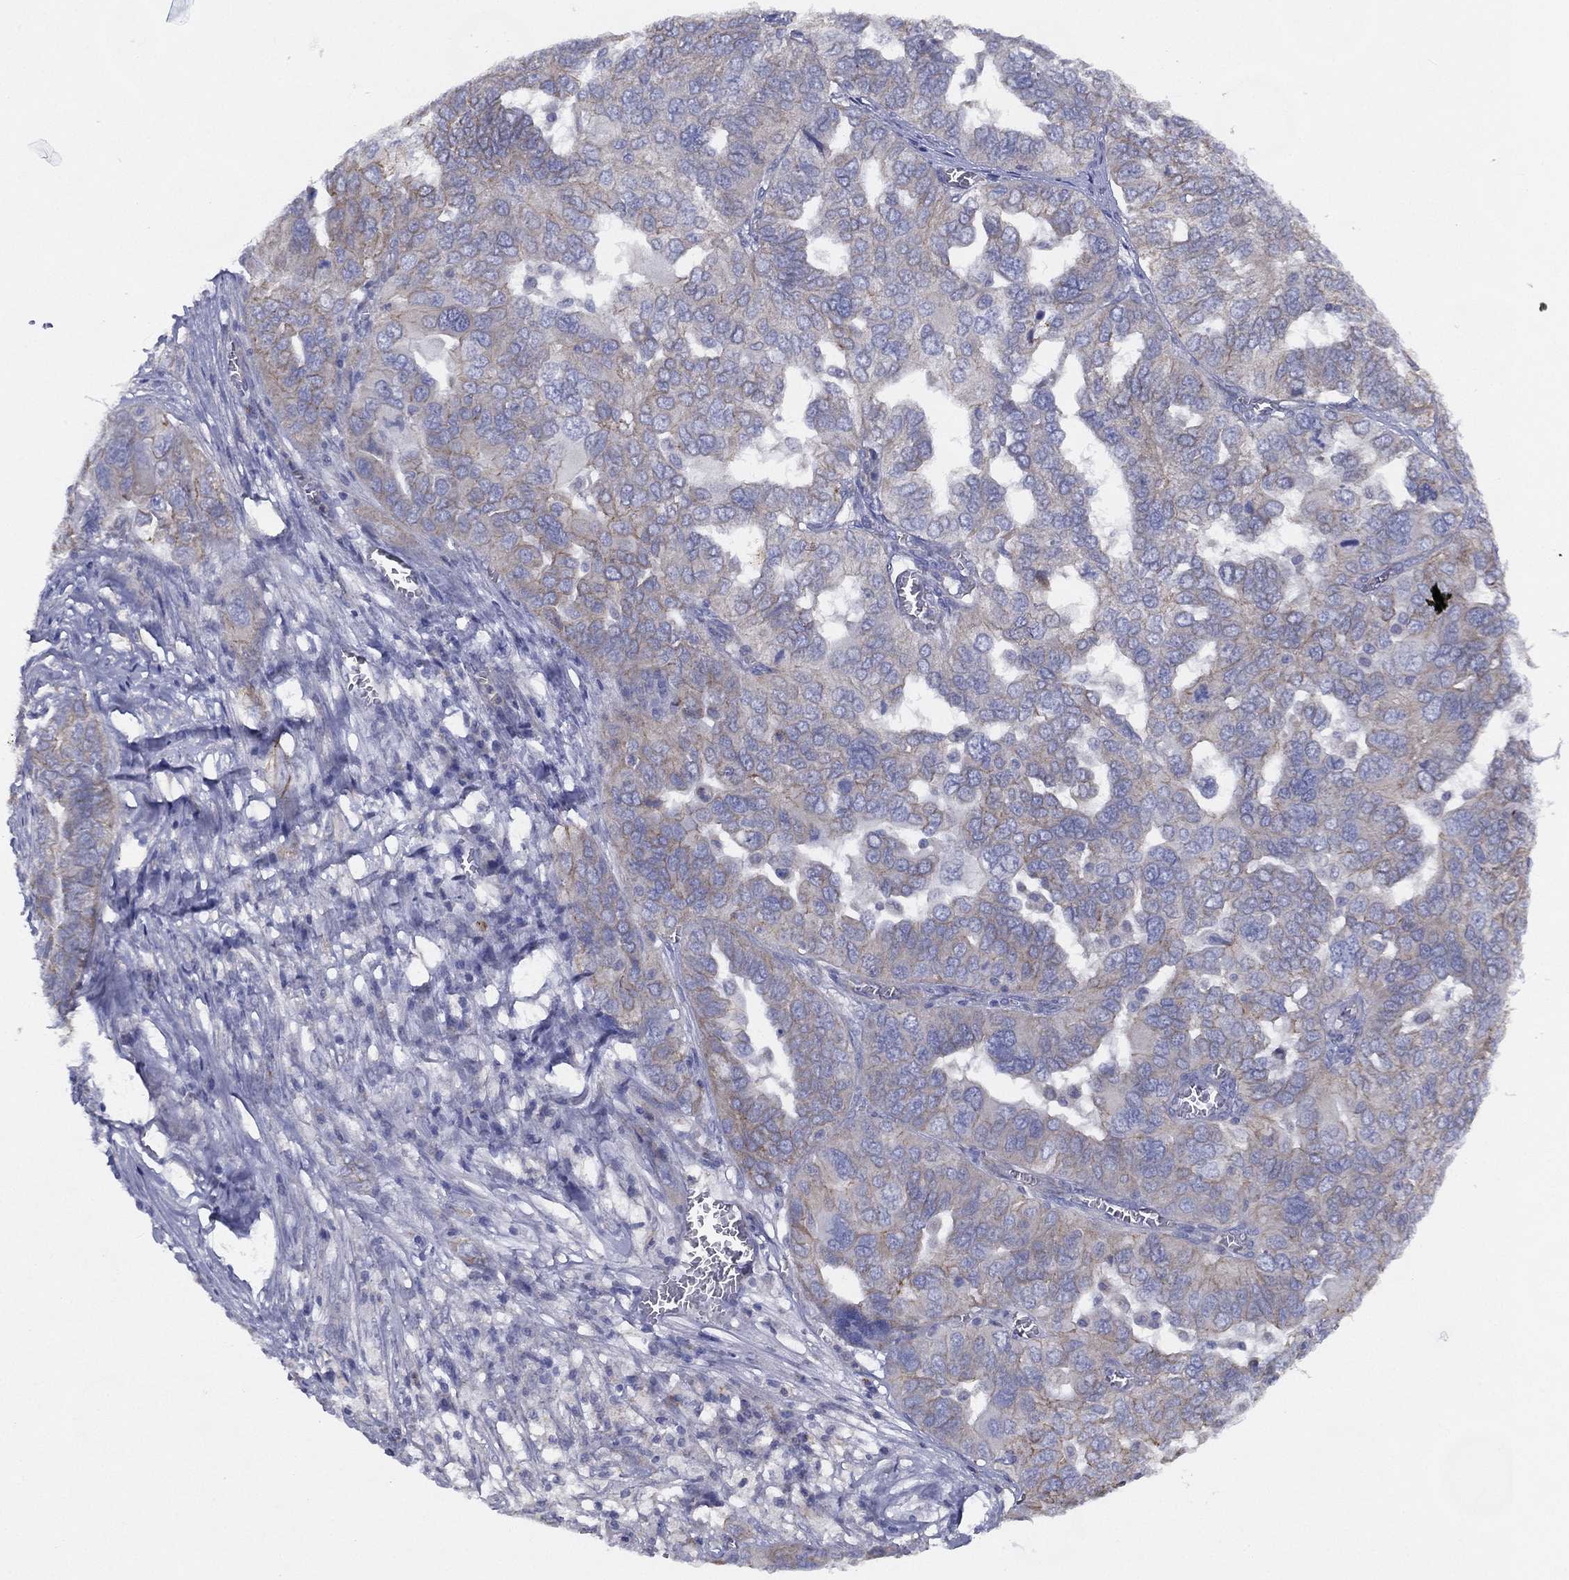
{"staining": {"intensity": "weak", "quantity": "<25%", "location": "cytoplasmic/membranous"}, "tissue": "ovarian cancer", "cell_type": "Tumor cells", "image_type": "cancer", "snomed": [{"axis": "morphology", "description": "Carcinoma, endometroid"}, {"axis": "topography", "description": "Soft tissue"}, {"axis": "topography", "description": "Ovary"}], "caption": "A high-resolution photomicrograph shows immunohistochemistry (IHC) staining of endometroid carcinoma (ovarian), which shows no significant positivity in tumor cells.", "gene": "ZNF223", "patient": {"sex": "female", "age": 52}}